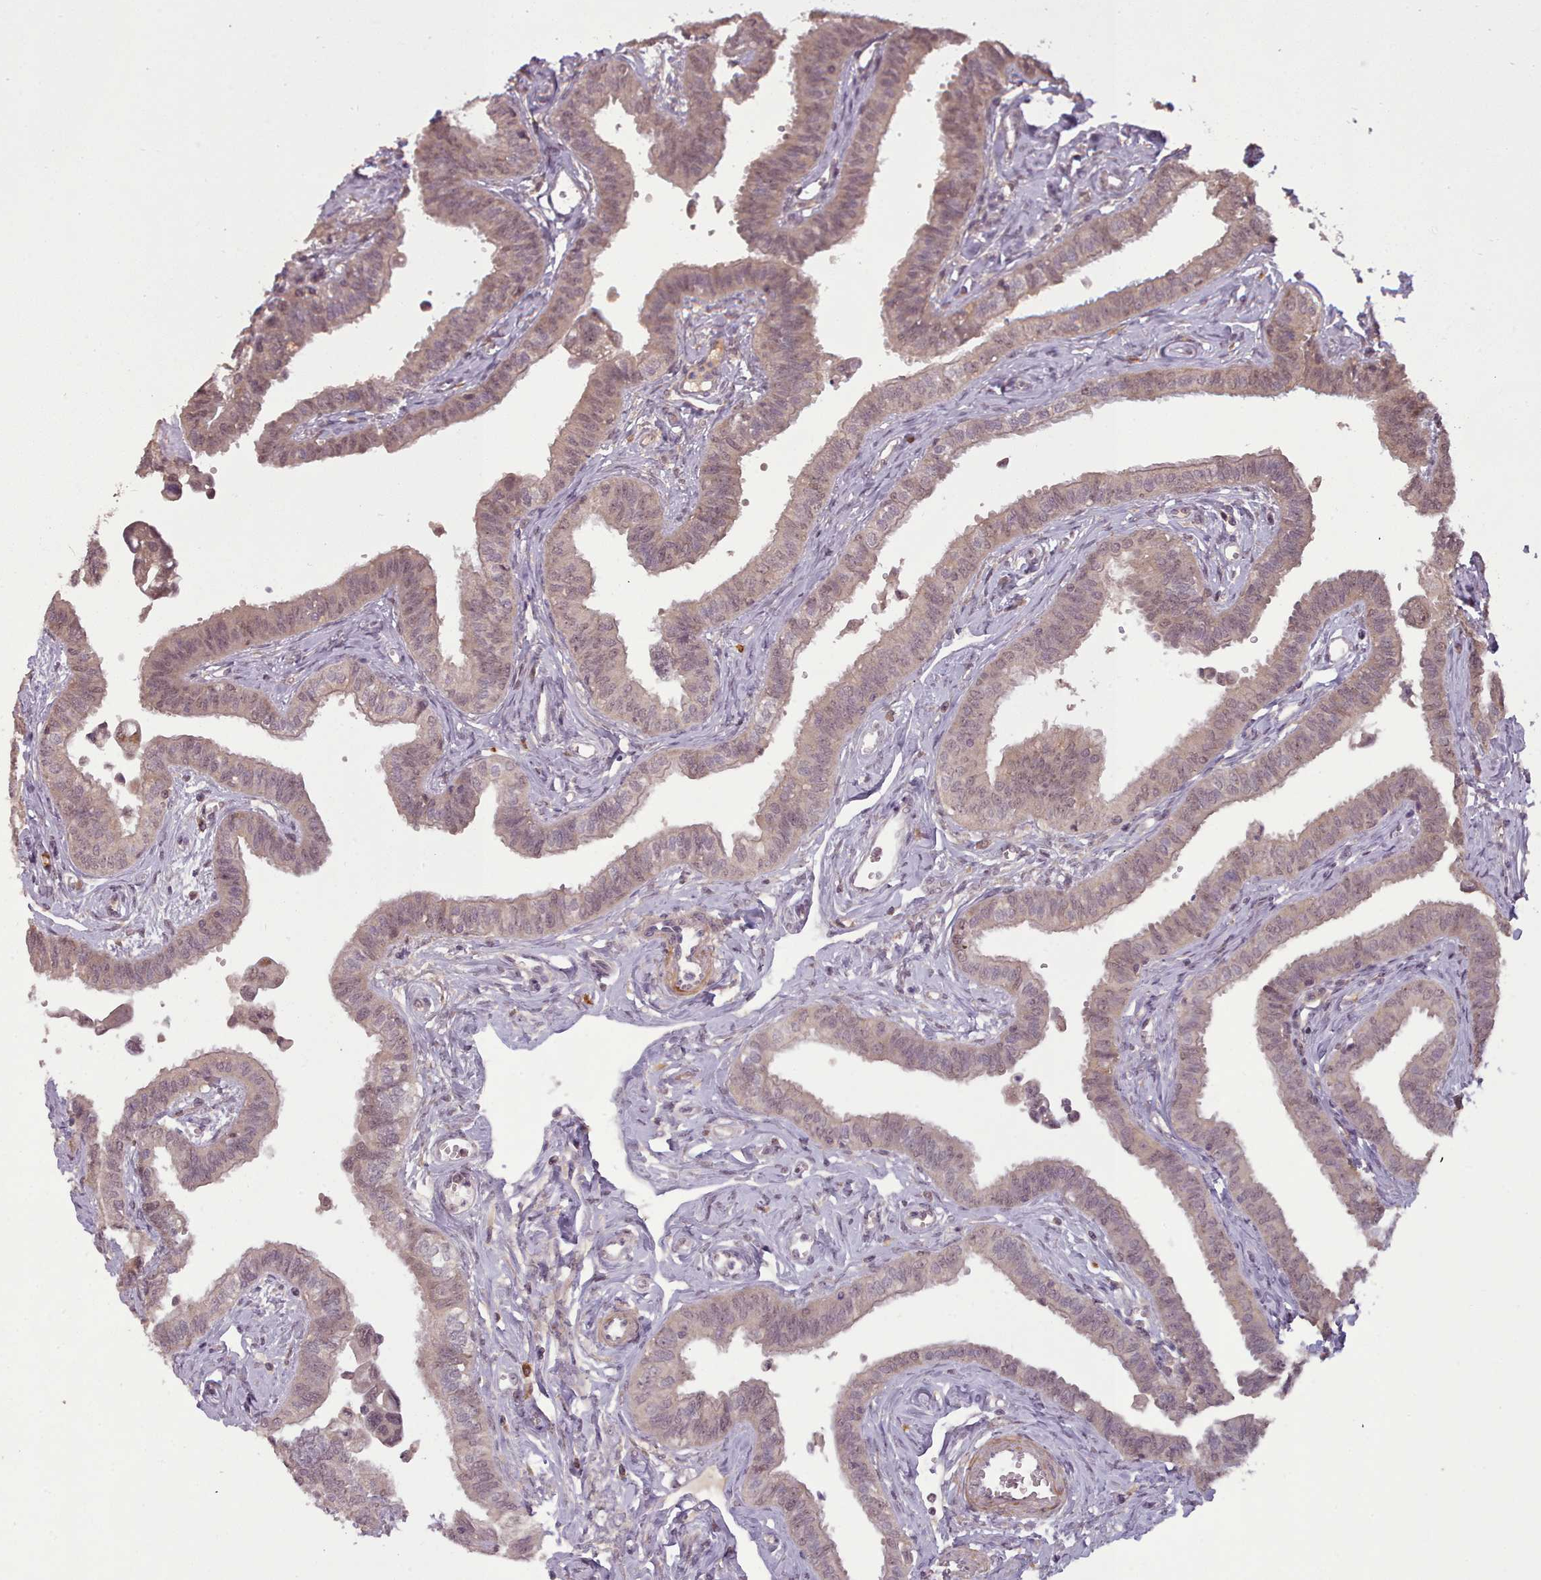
{"staining": {"intensity": "weak", "quantity": "25%-75%", "location": "cytoplasmic/membranous,nuclear"}, "tissue": "fallopian tube", "cell_type": "Glandular cells", "image_type": "normal", "snomed": [{"axis": "morphology", "description": "Normal tissue, NOS"}, {"axis": "morphology", "description": "Carcinoma, NOS"}, {"axis": "topography", "description": "Fallopian tube"}, {"axis": "topography", "description": "Ovary"}], "caption": "Immunohistochemical staining of unremarkable human fallopian tube shows weak cytoplasmic/membranous,nuclear protein positivity in approximately 25%-75% of glandular cells.", "gene": "CDC6", "patient": {"sex": "female", "age": 59}}